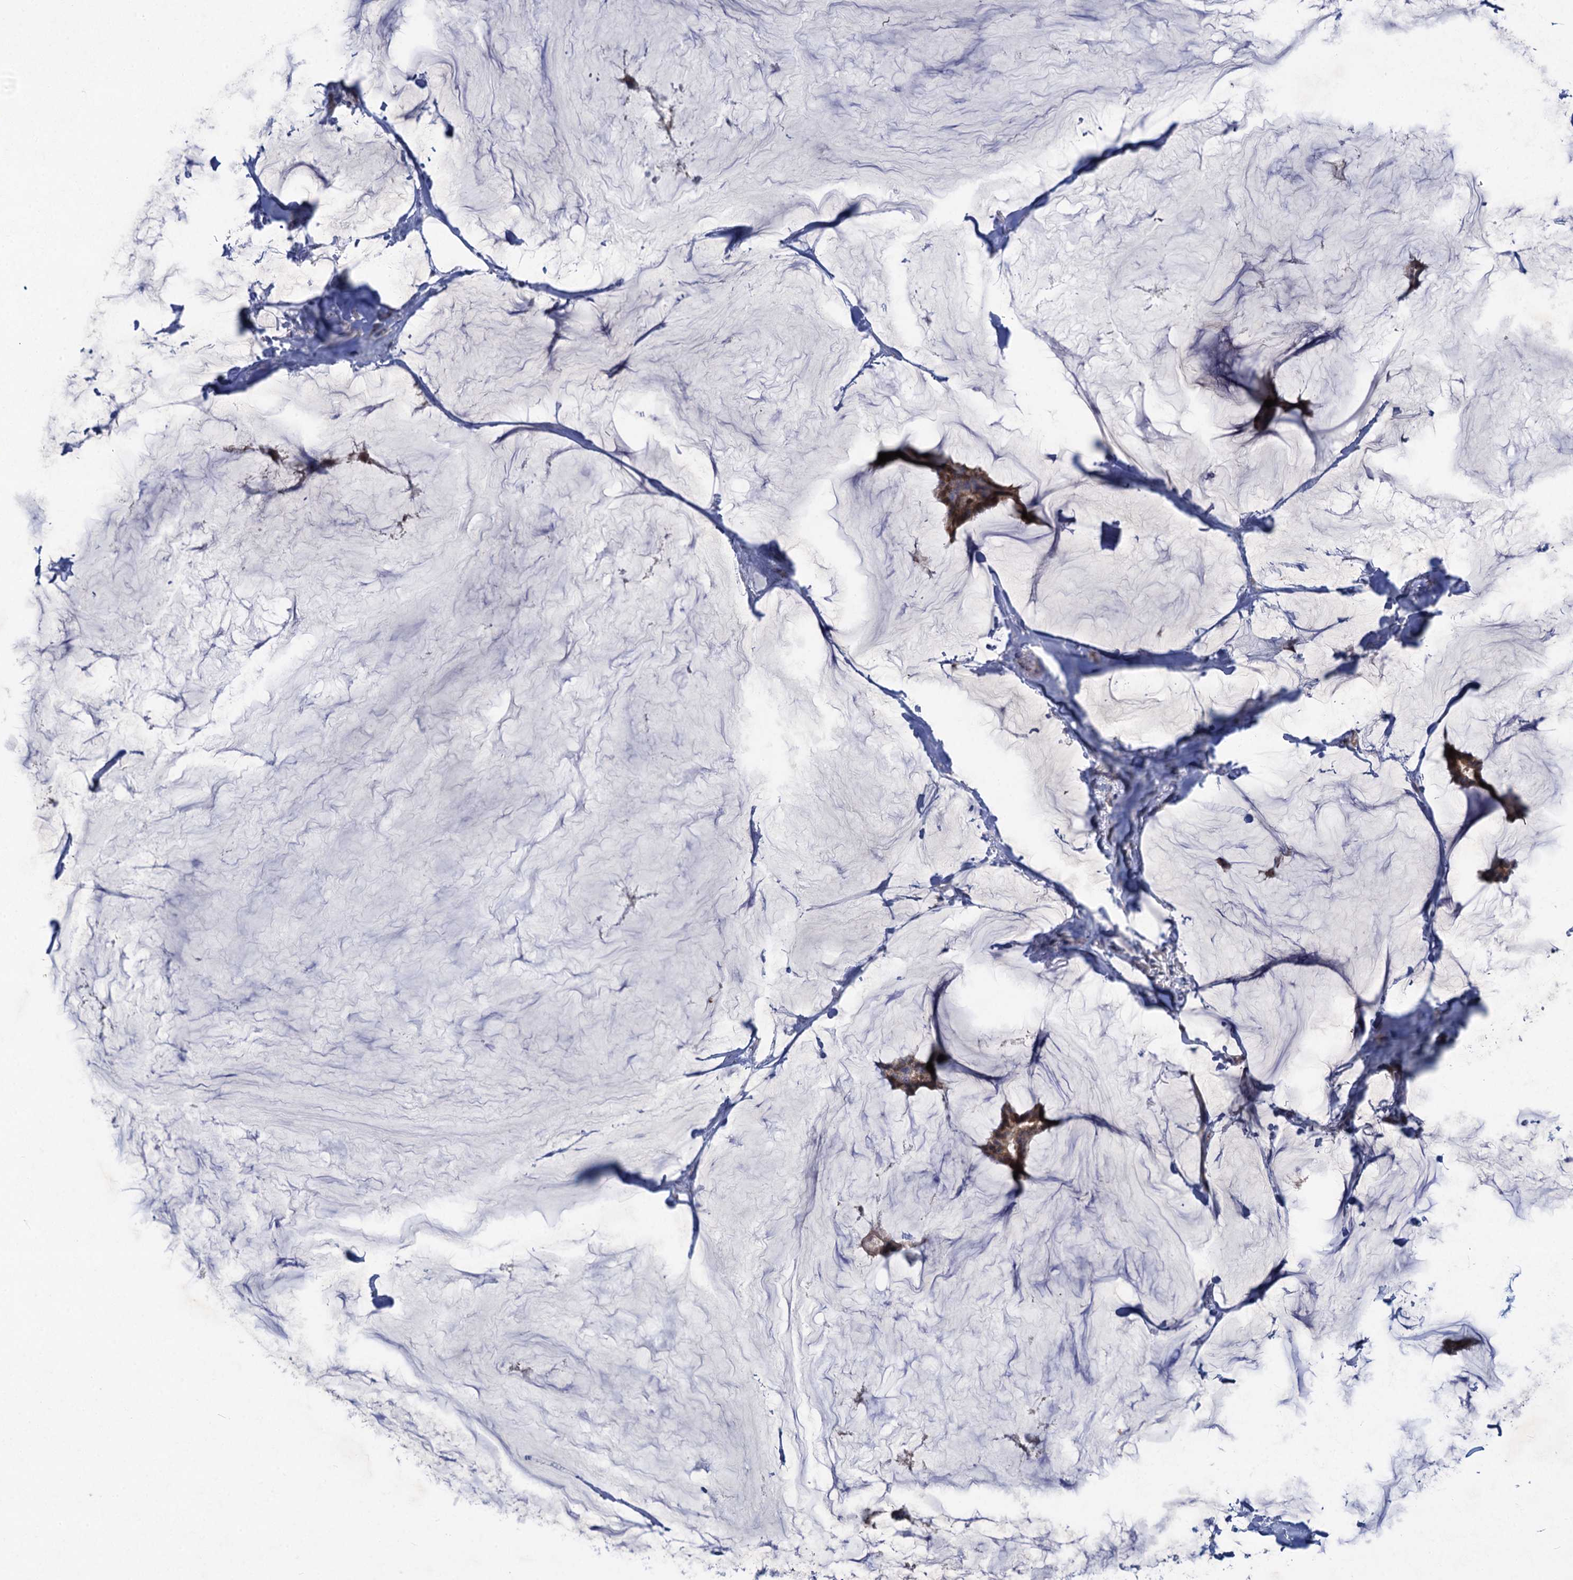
{"staining": {"intensity": "moderate", "quantity": ">75%", "location": "cytoplasmic/membranous"}, "tissue": "breast cancer", "cell_type": "Tumor cells", "image_type": "cancer", "snomed": [{"axis": "morphology", "description": "Duct carcinoma"}, {"axis": "topography", "description": "Breast"}], "caption": "Breast cancer tissue shows moderate cytoplasmic/membranous positivity in about >75% of tumor cells", "gene": "QPCTL", "patient": {"sex": "female", "age": 93}}